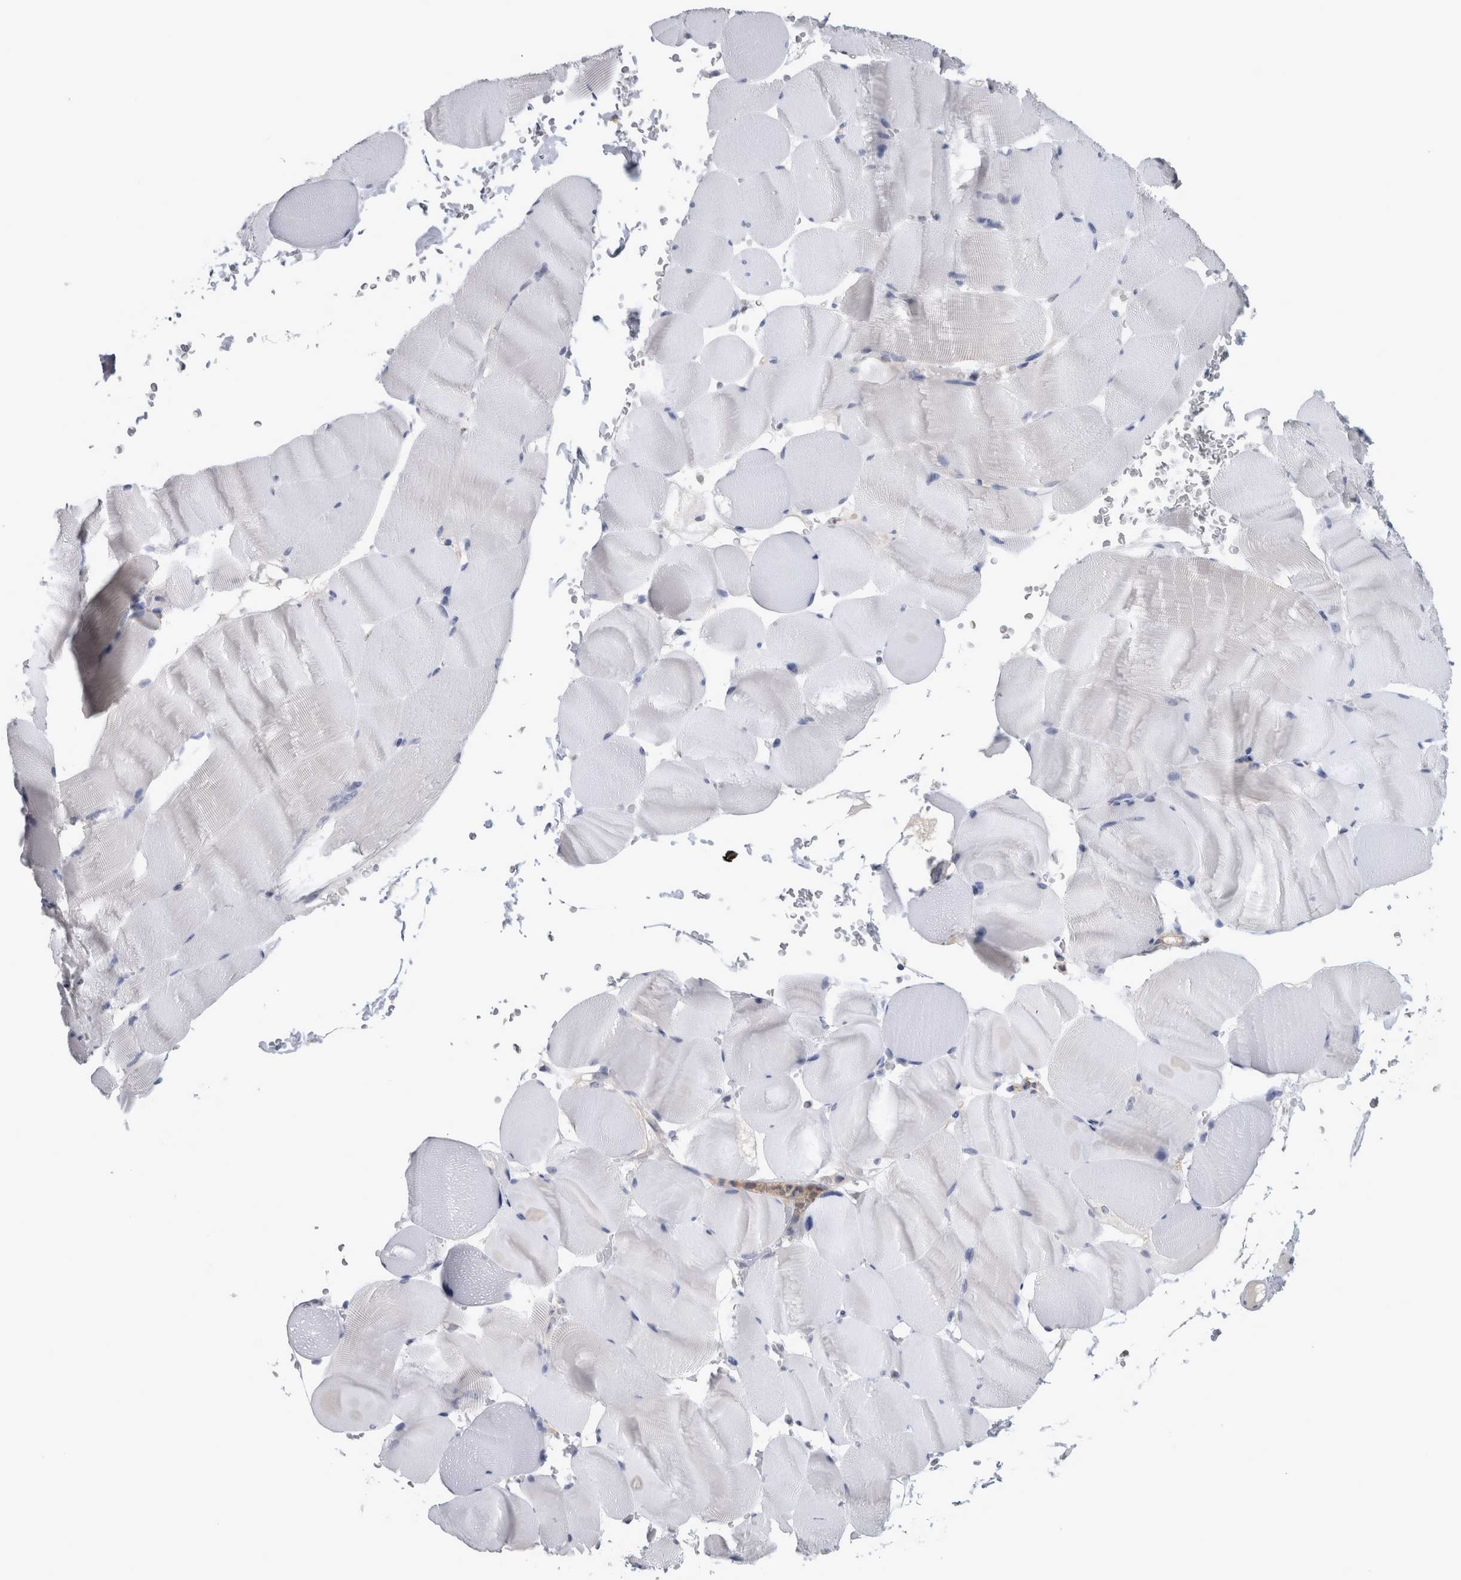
{"staining": {"intensity": "negative", "quantity": "none", "location": "none"}, "tissue": "skeletal muscle", "cell_type": "Myocytes", "image_type": "normal", "snomed": [{"axis": "morphology", "description": "Normal tissue, NOS"}, {"axis": "topography", "description": "Skeletal muscle"}], "caption": "A high-resolution photomicrograph shows immunohistochemistry staining of normal skeletal muscle, which displays no significant expression in myocytes. (DAB (3,3'-diaminobenzidine) immunohistochemistry (IHC) visualized using brightfield microscopy, high magnification).", "gene": "NAPRT", "patient": {"sex": "male", "age": 62}}